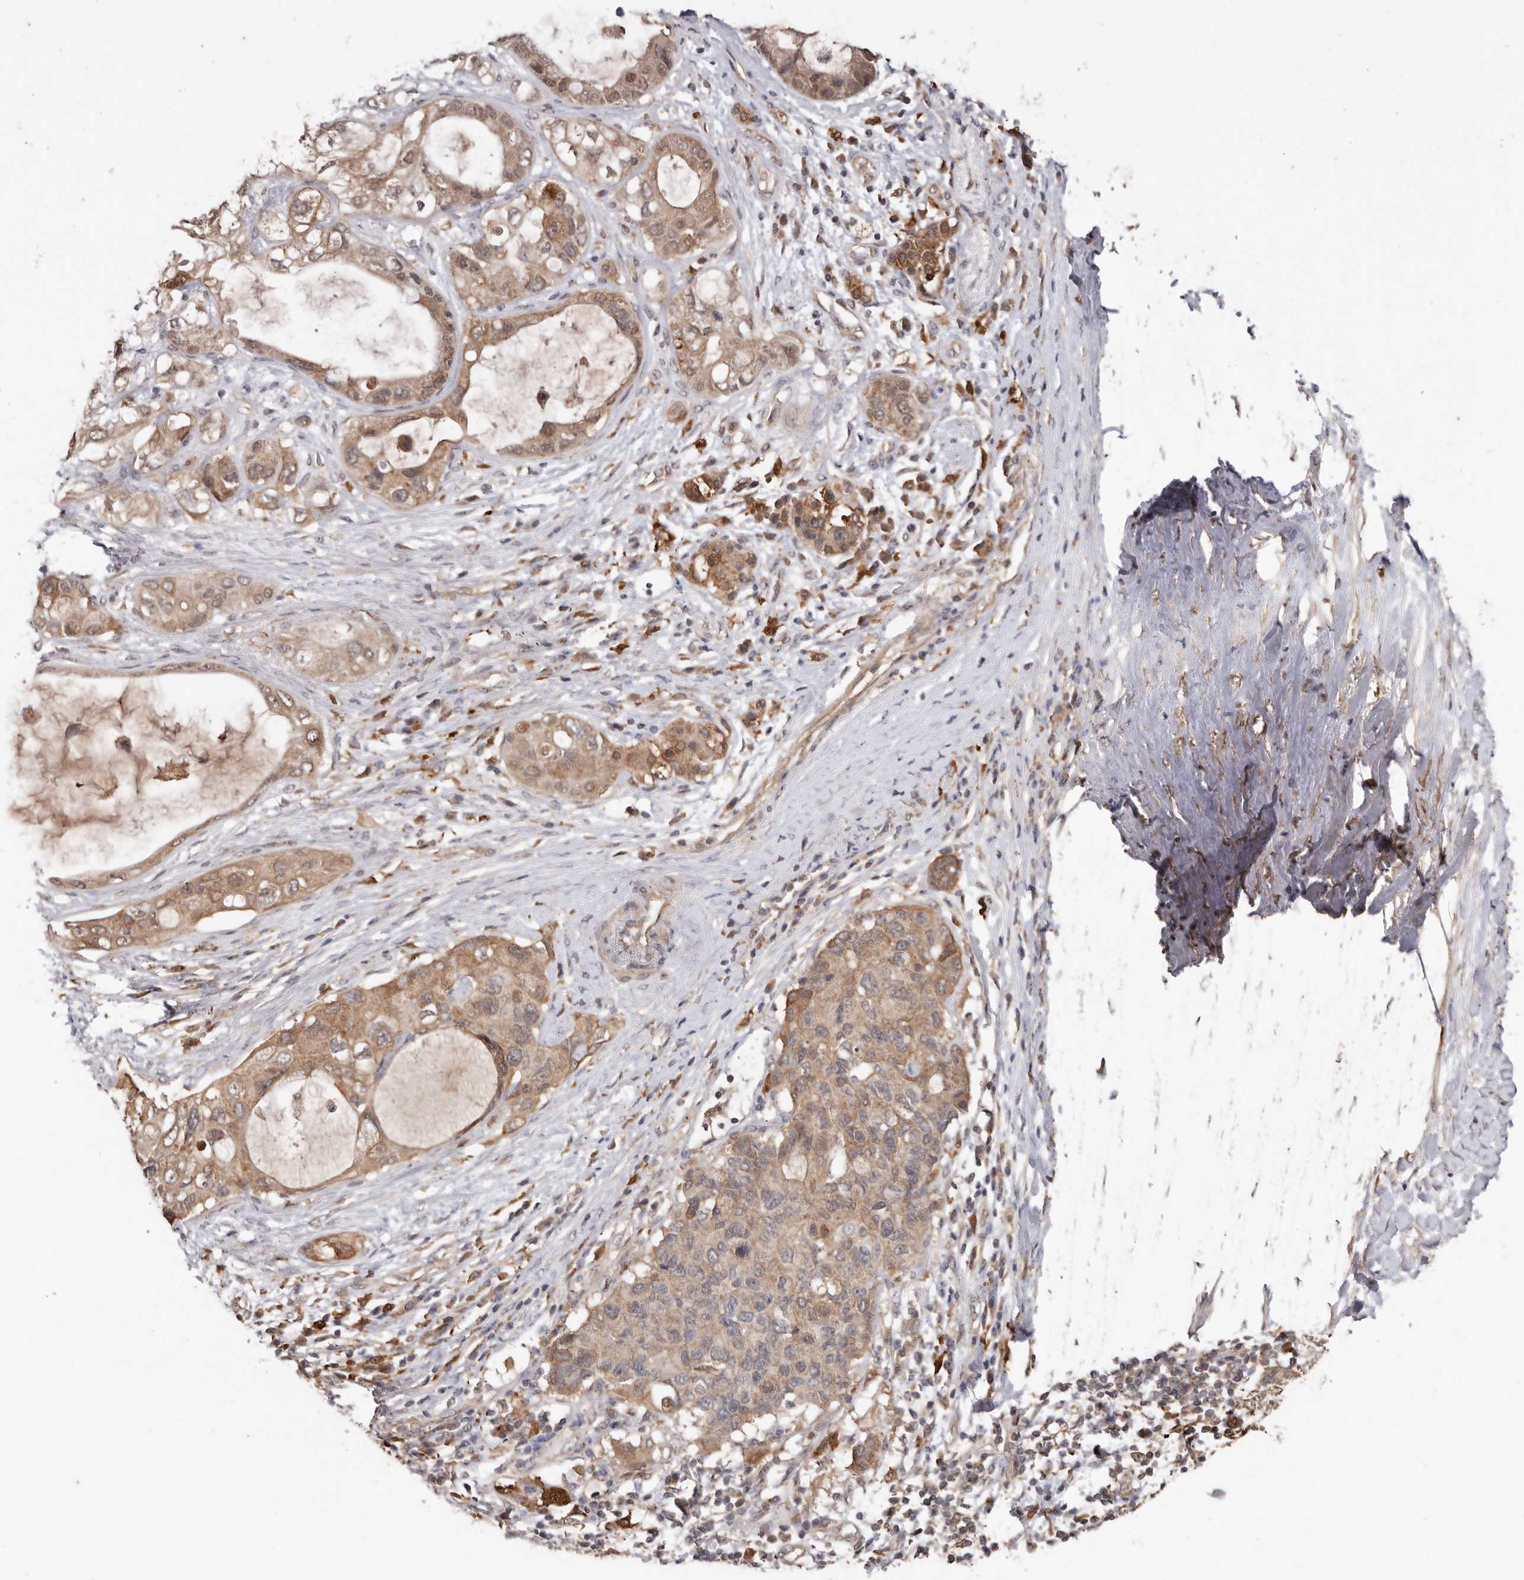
{"staining": {"intensity": "moderate", "quantity": ">75%", "location": "cytoplasmic/membranous,nuclear"}, "tissue": "pancreatic cancer", "cell_type": "Tumor cells", "image_type": "cancer", "snomed": [{"axis": "morphology", "description": "Adenocarcinoma, NOS"}, {"axis": "topography", "description": "Pancreas"}], "caption": "Human adenocarcinoma (pancreatic) stained with a protein marker displays moderate staining in tumor cells.", "gene": "RSPO2", "patient": {"sex": "female", "age": 56}}